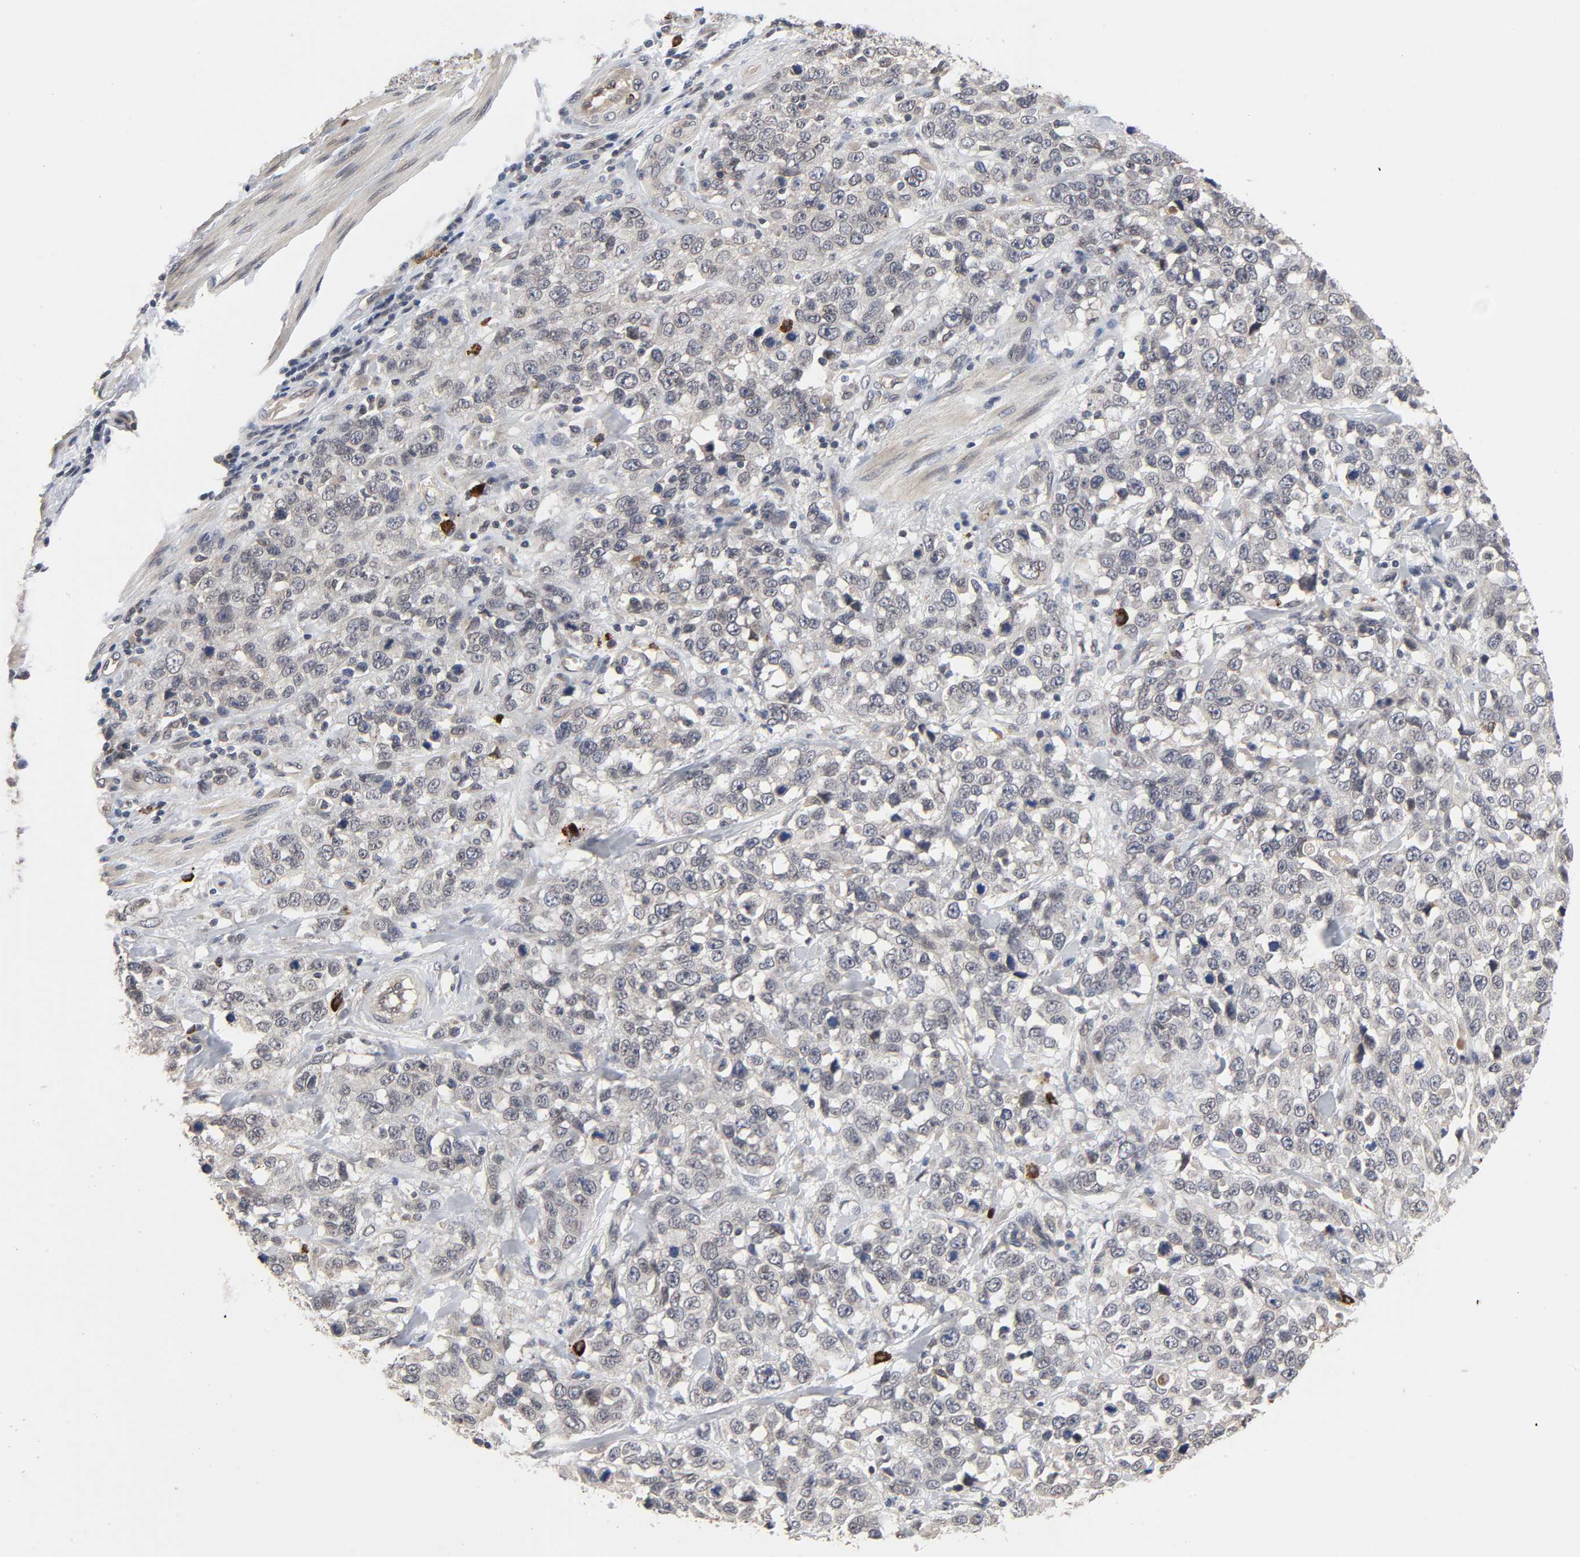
{"staining": {"intensity": "weak", "quantity": "<25%", "location": "cytoplasmic/membranous"}, "tissue": "stomach cancer", "cell_type": "Tumor cells", "image_type": "cancer", "snomed": [{"axis": "morphology", "description": "Normal tissue, NOS"}, {"axis": "morphology", "description": "Adenocarcinoma, NOS"}, {"axis": "topography", "description": "Stomach"}], "caption": "This is an immunohistochemistry photomicrograph of adenocarcinoma (stomach). There is no expression in tumor cells.", "gene": "CCDC175", "patient": {"sex": "male", "age": 48}}